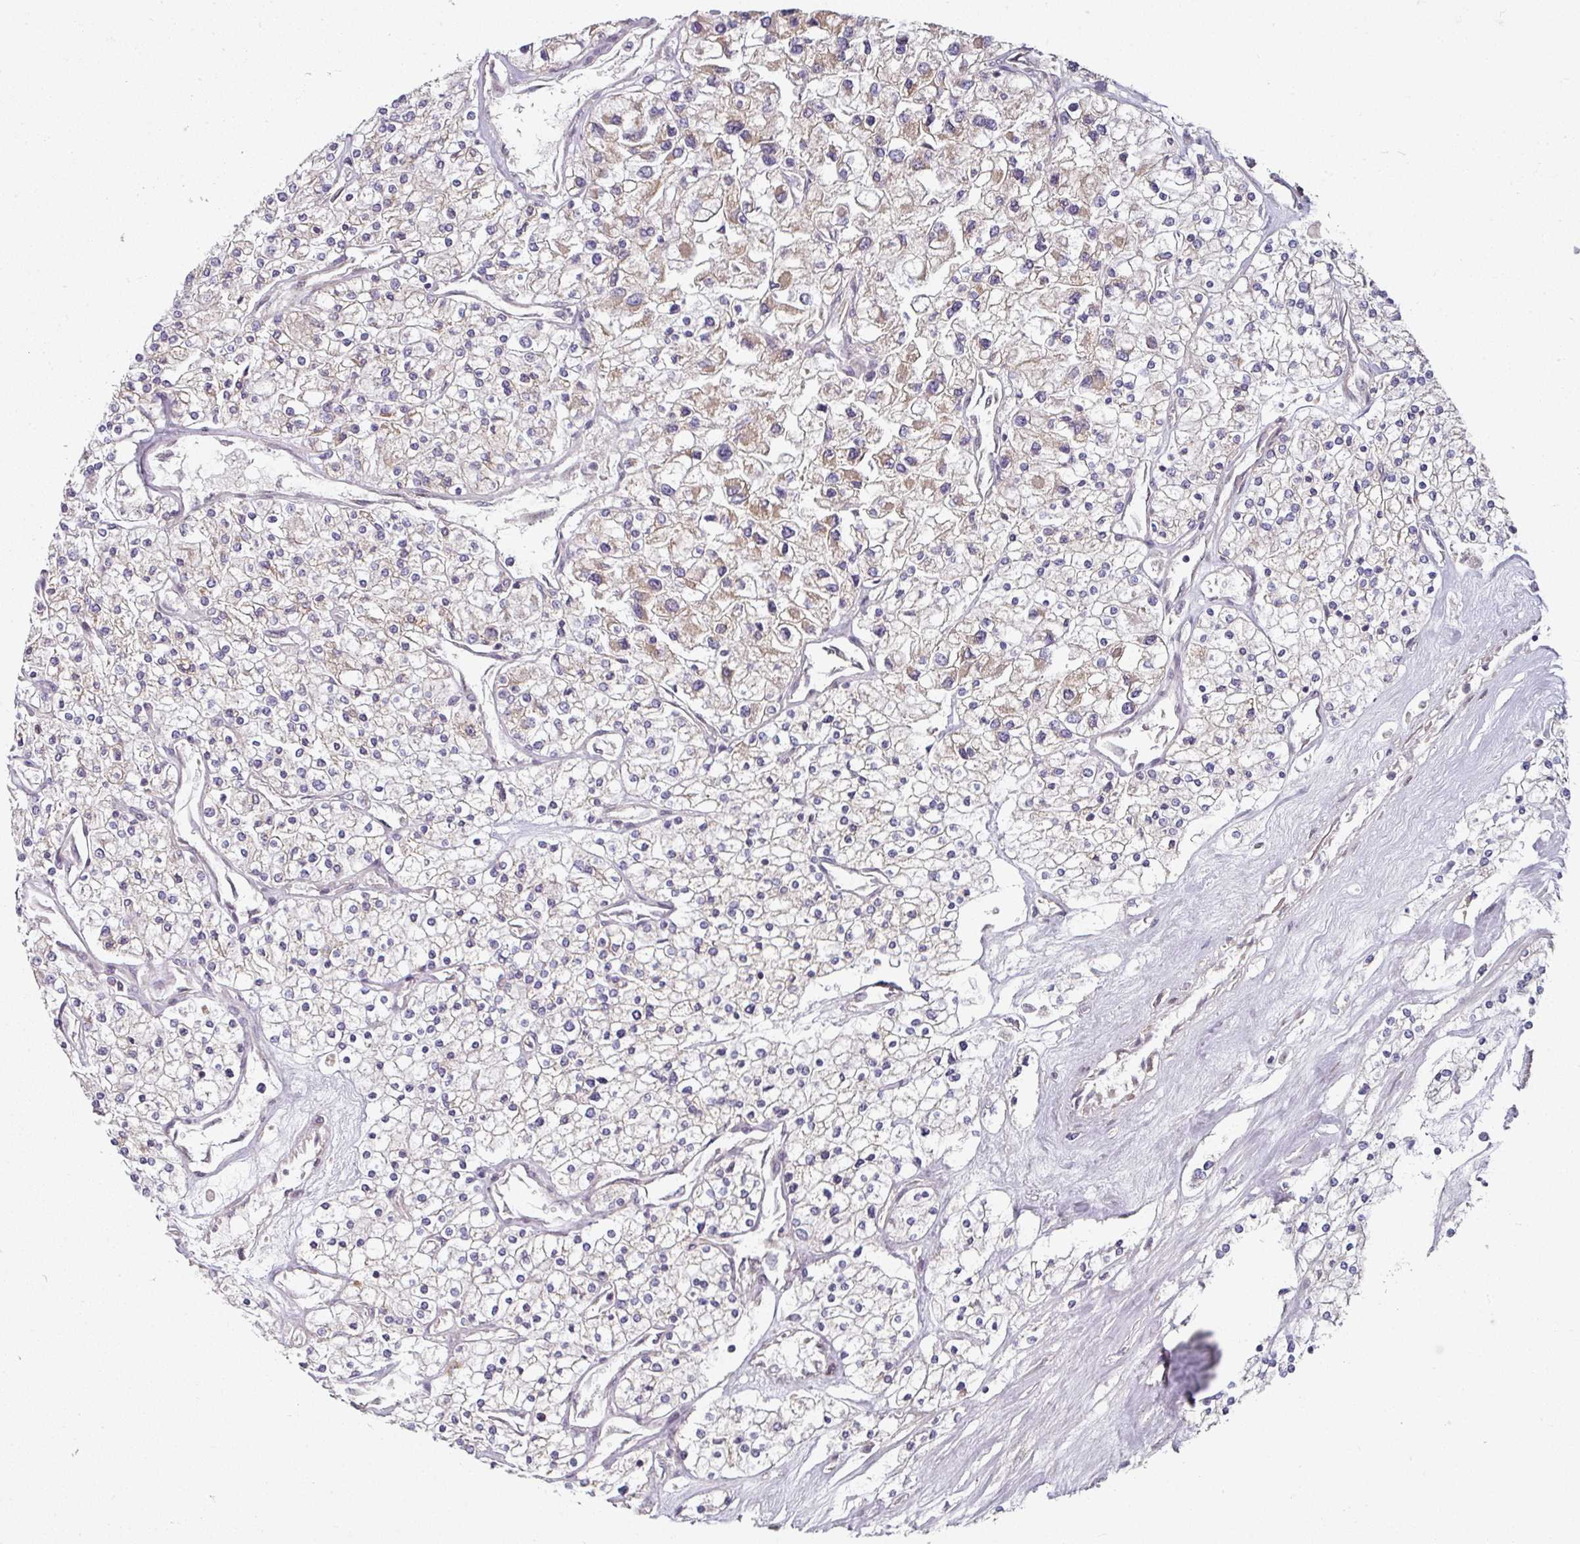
{"staining": {"intensity": "weak", "quantity": "<25%", "location": "cytoplasmic/membranous"}, "tissue": "renal cancer", "cell_type": "Tumor cells", "image_type": "cancer", "snomed": [{"axis": "morphology", "description": "Adenocarcinoma, NOS"}, {"axis": "topography", "description": "Kidney"}], "caption": "Immunohistochemistry photomicrograph of neoplastic tissue: renal adenocarcinoma stained with DAB displays no significant protein staining in tumor cells.", "gene": "MAP2K2", "patient": {"sex": "male", "age": 80}}